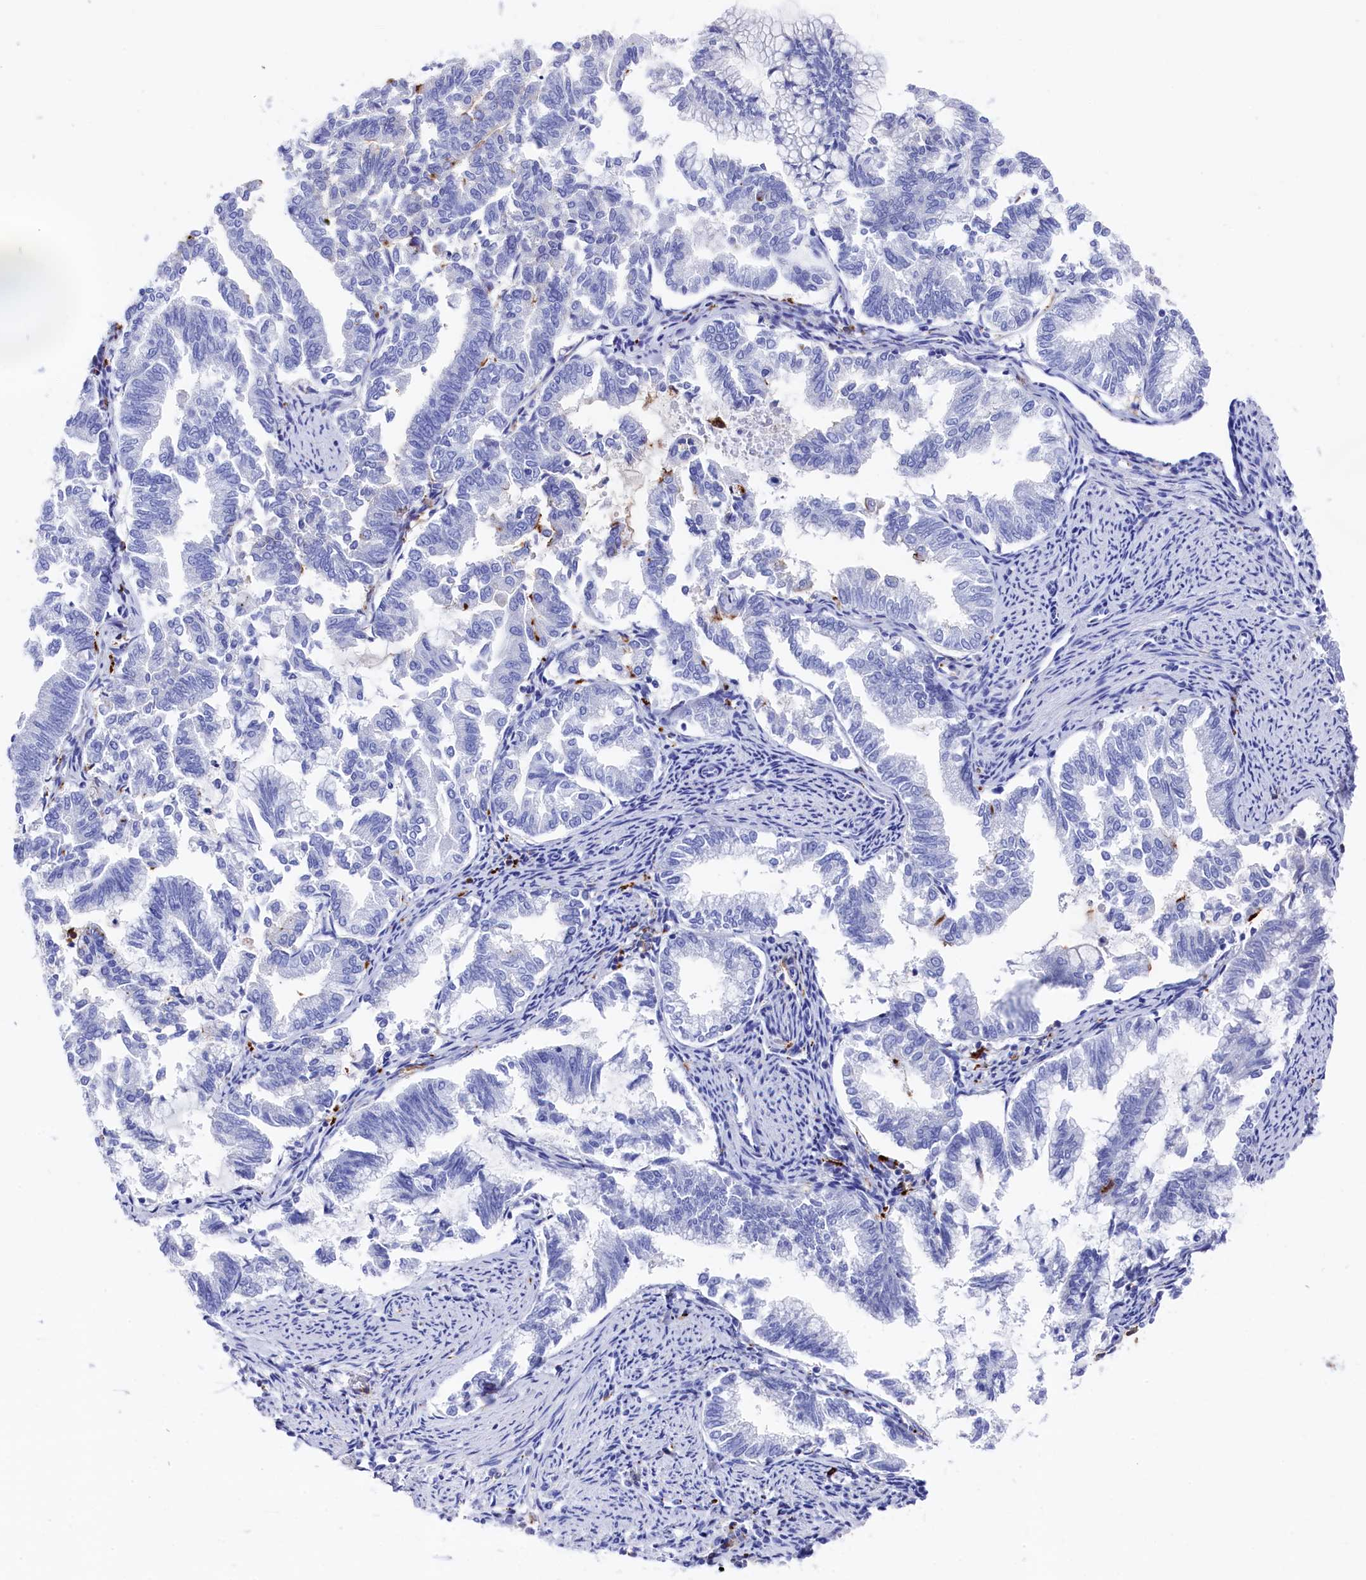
{"staining": {"intensity": "negative", "quantity": "none", "location": "none"}, "tissue": "endometrial cancer", "cell_type": "Tumor cells", "image_type": "cancer", "snomed": [{"axis": "morphology", "description": "Adenocarcinoma, NOS"}, {"axis": "topography", "description": "Endometrium"}], "caption": "Endometrial adenocarcinoma was stained to show a protein in brown. There is no significant staining in tumor cells.", "gene": "PLAC8", "patient": {"sex": "female", "age": 79}}